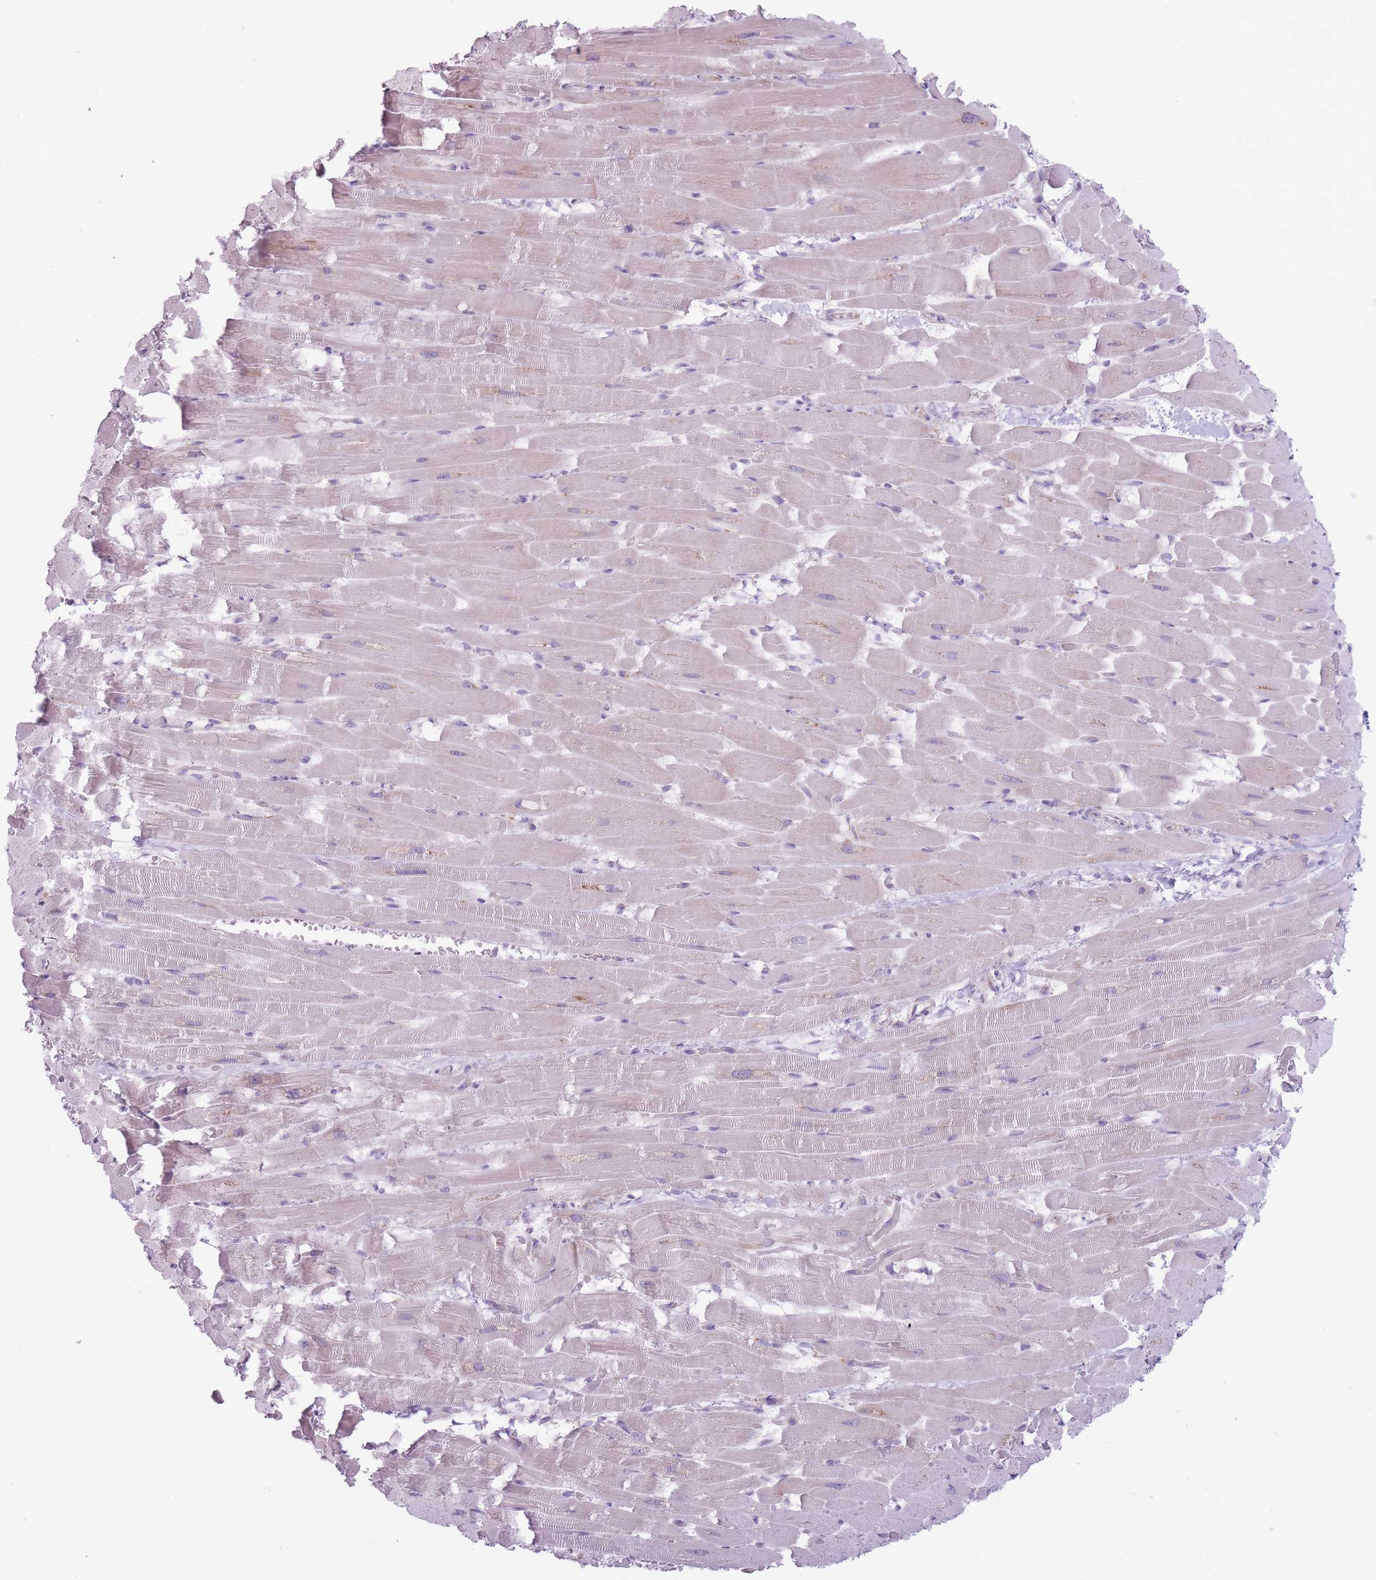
{"staining": {"intensity": "negative", "quantity": "none", "location": "none"}, "tissue": "heart muscle", "cell_type": "Cardiomyocytes", "image_type": "normal", "snomed": [{"axis": "morphology", "description": "Normal tissue, NOS"}, {"axis": "topography", "description": "Heart"}], "caption": "DAB immunohistochemical staining of normal heart muscle exhibits no significant positivity in cardiomyocytes.", "gene": "RPL18", "patient": {"sex": "male", "age": 37}}